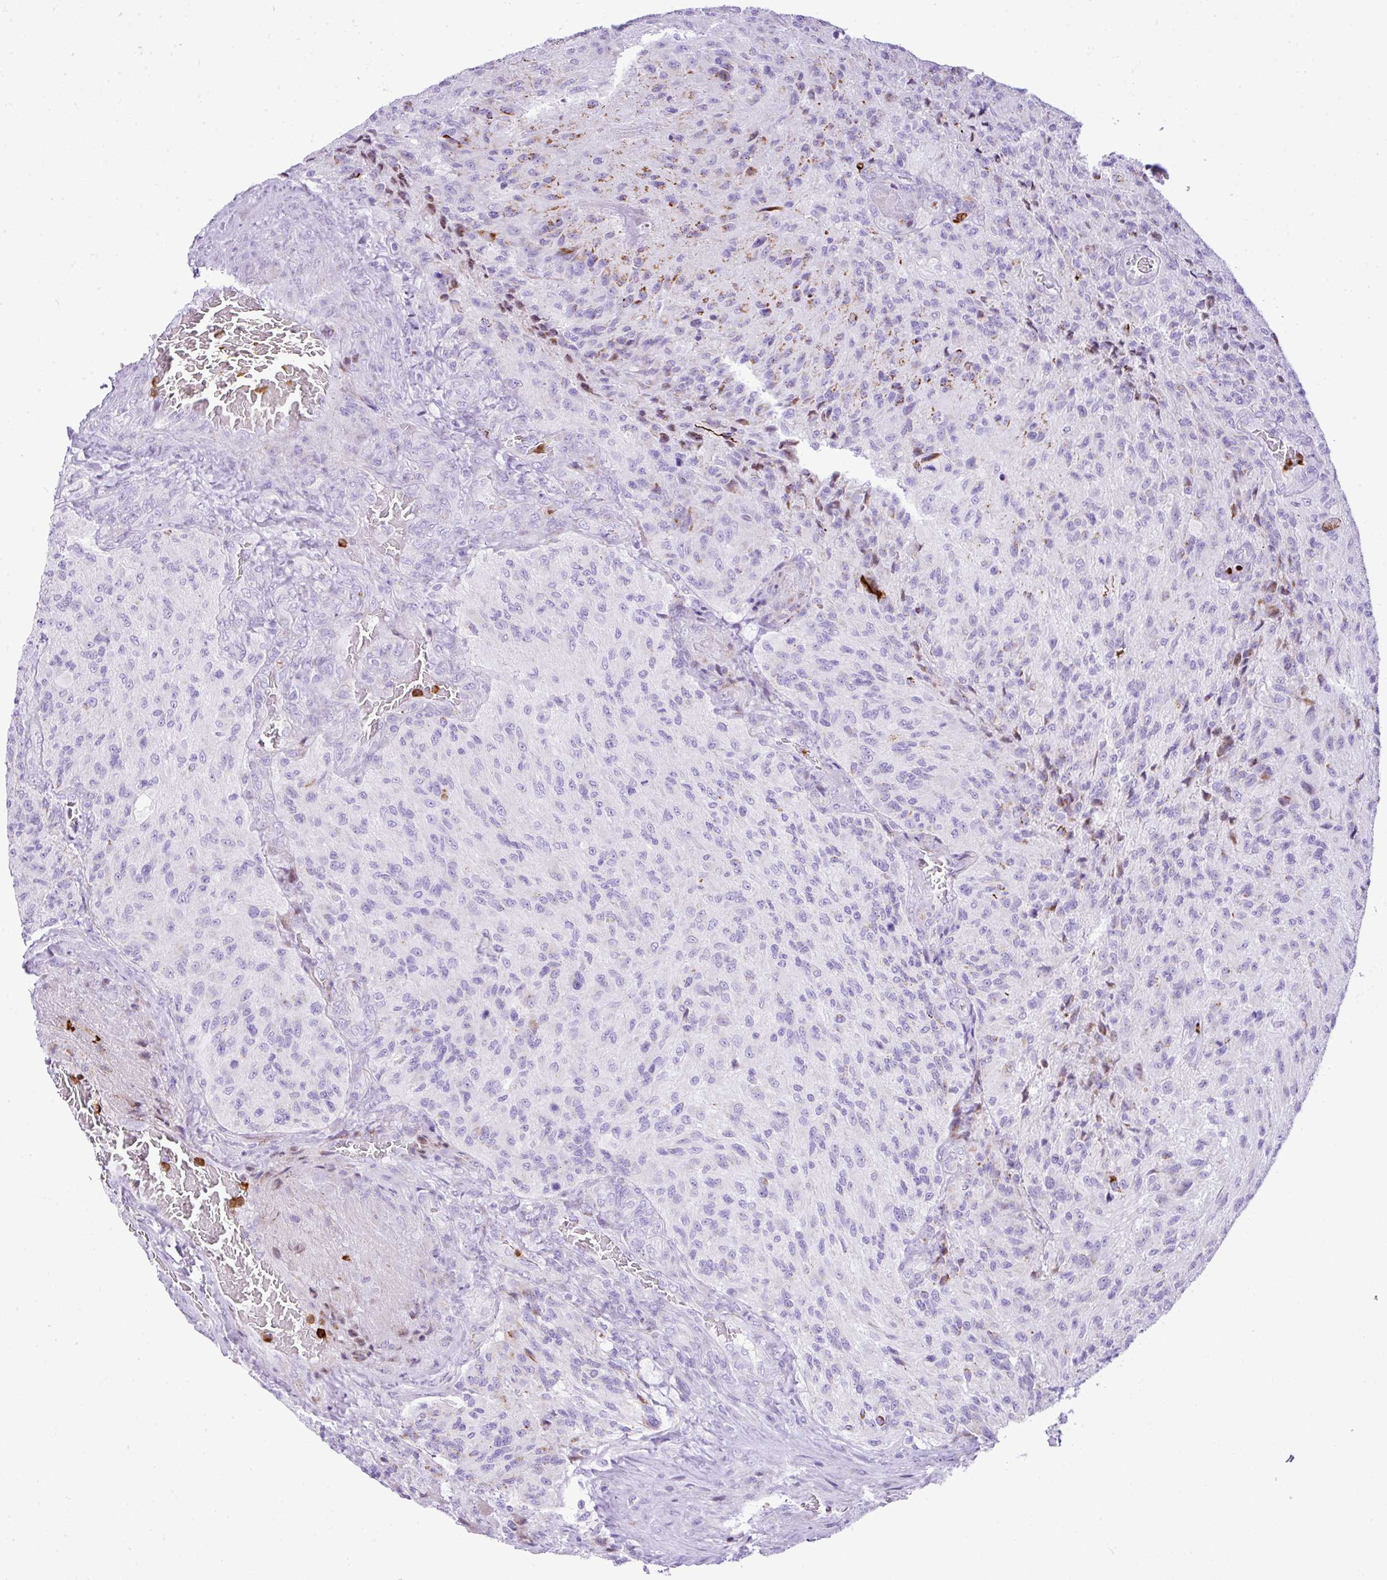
{"staining": {"intensity": "negative", "quantity": "none", "location": "none"}, "tissue": "glioma", "cell_type": "Tumor cells", "image_type": "cancer", "snomed": [{"axis": "morphology", "description": "Normal tissue, NOS"}, {"axis": "morphology", "description": "Glioma, malignant, High grade"}, {"axis": "topography", "description": "Cerebral cortex"}], "caption": "Protein analysis of glioma exhibits no significant positivity in tumor cells. (DAB (3,3'-diaminobenzidine) immunohistochemistry visualized using brightfield microscopy, high magnification).", "gene": "RCAN2", "patient": {"sex": "male", "age": 56}}